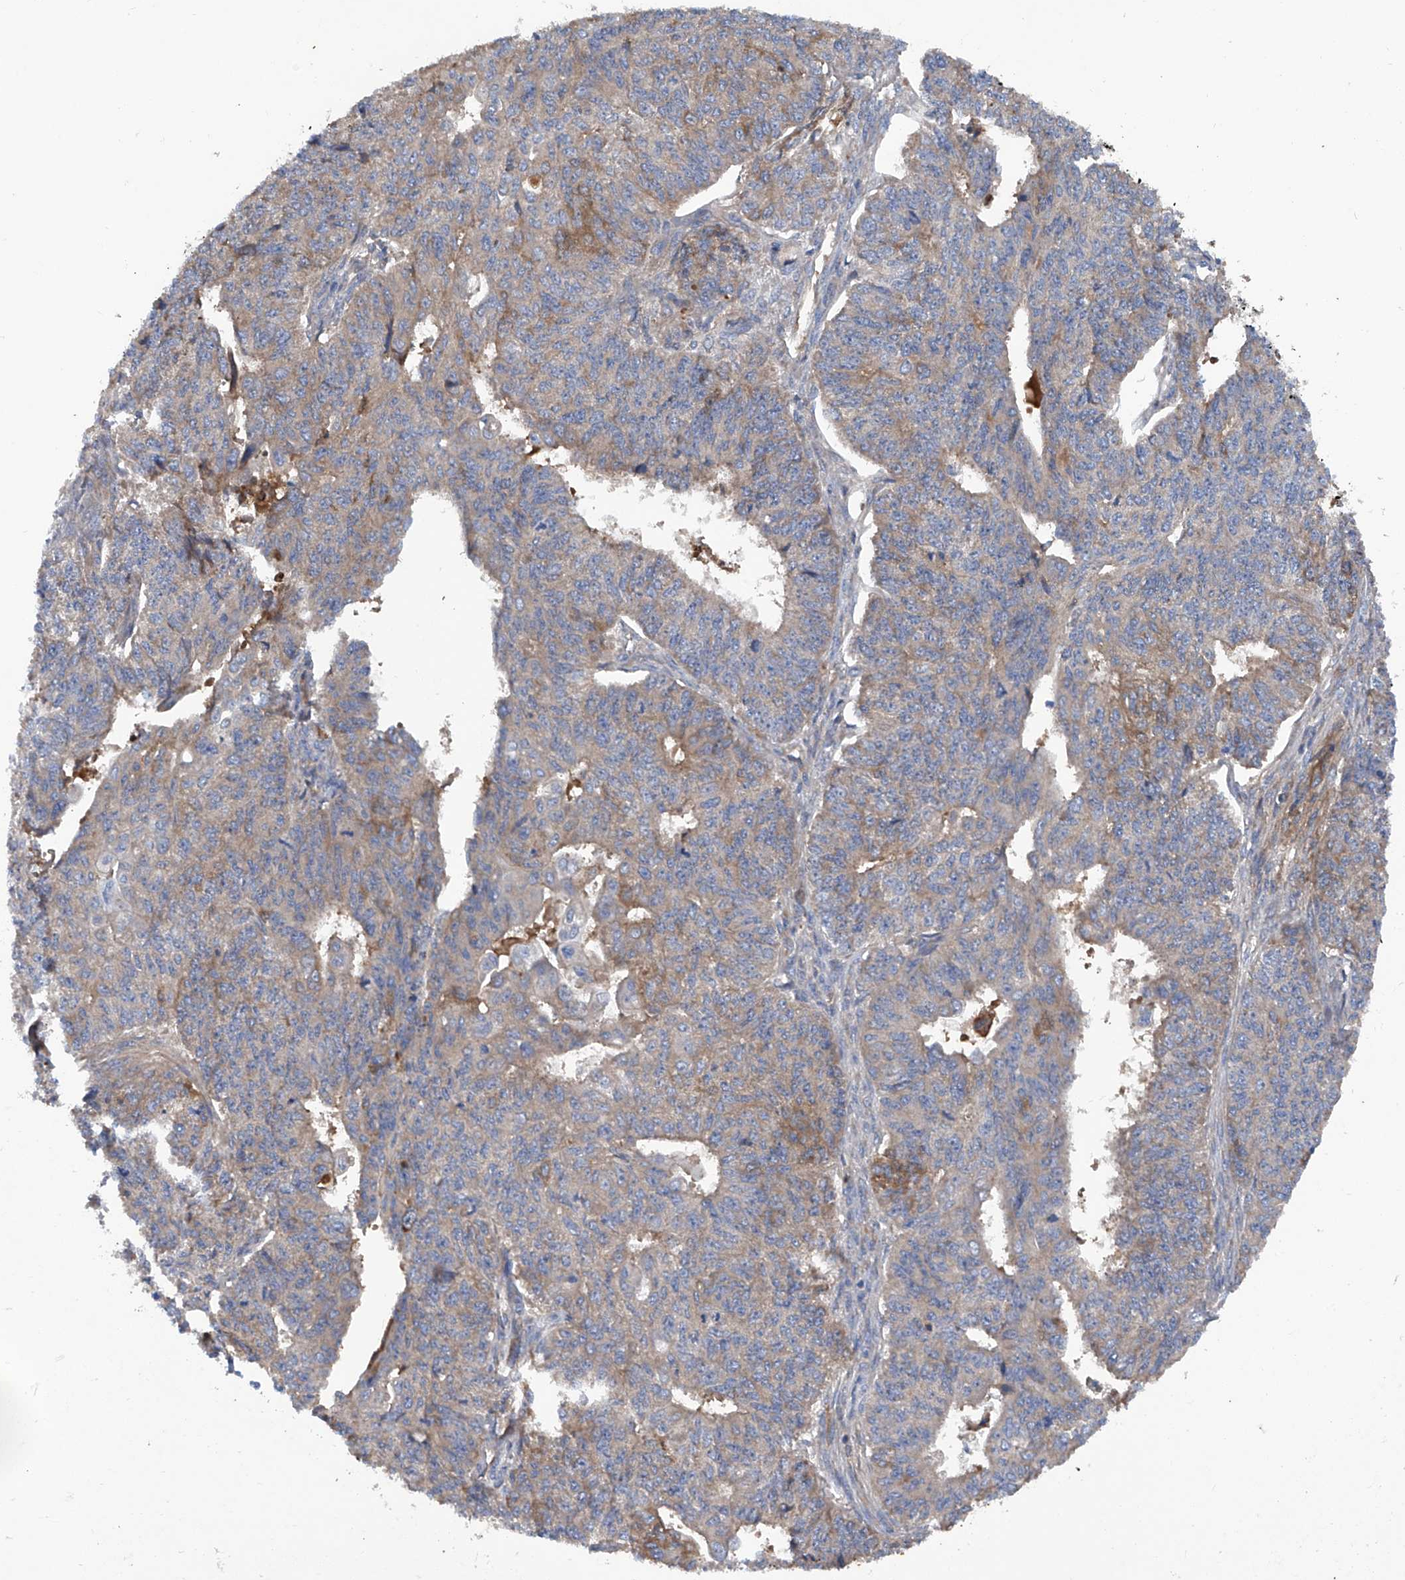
{"staining": {"intensity": "moderate", "quantity": "25%-75%", "location": "cytoplasmic/membranous"}, "tissue": "endometrial cancer", "cell_type": "Tumor cells", "image_type": "cancer", "snomed": [{"axis": "morphology", "description": "Adenocarcinoma, NOS"}, {"axis": "topography", "description": "Endometrium"}], "caption": "The micrograph demonstrates a brown stain indicating the presence of a protein in the cytoplasmic/membranous of tumor cells in endometrial cancer (adenocarcinoma).", "gene": "ASCC3", "patient": {"sex": "female", "age": 32}}